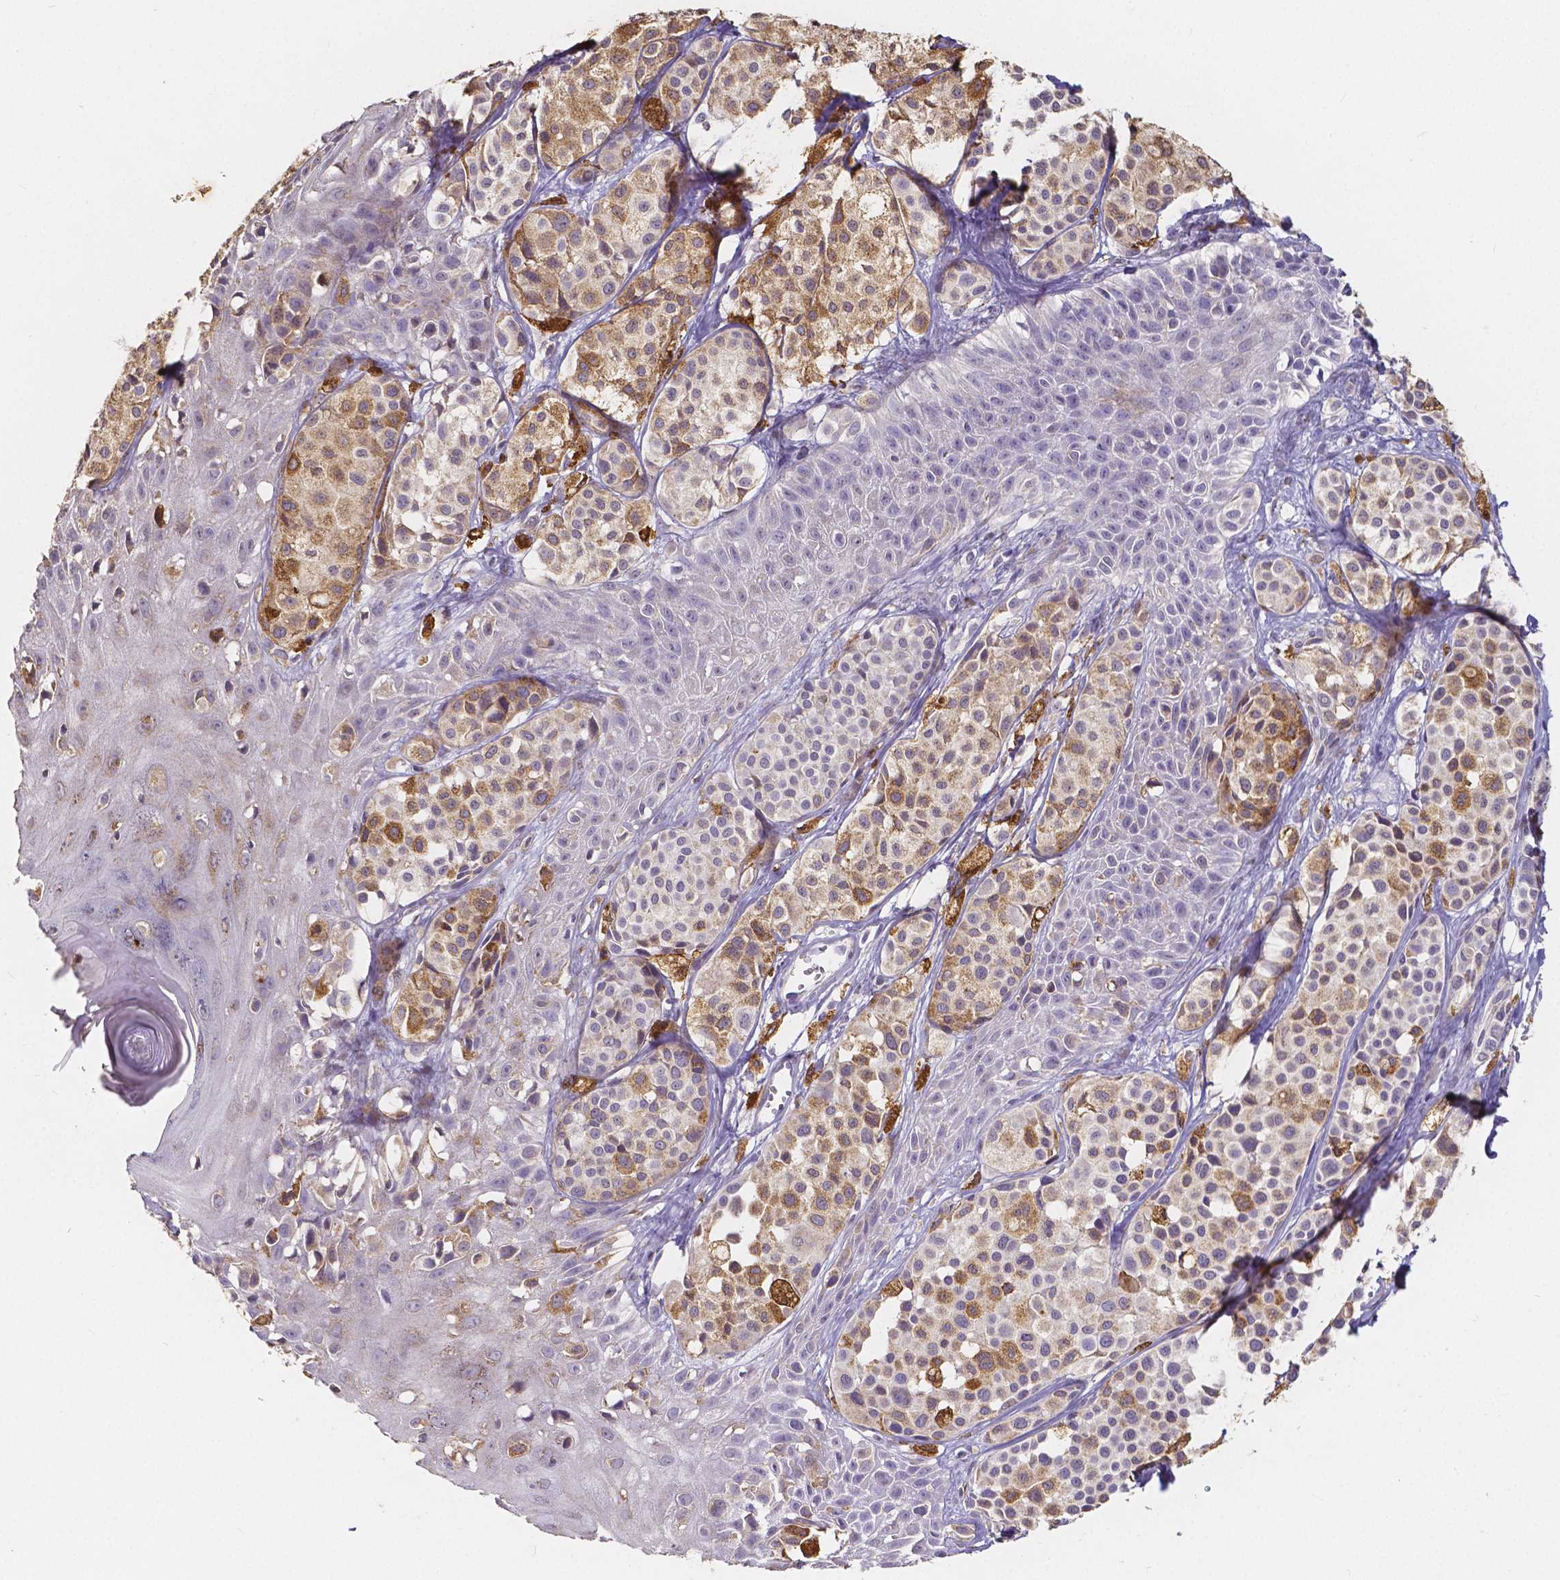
{"staining": {"intensity": "weak", "quantity": "<25%", "location": "cytoplasmic/membranous"}, "tissue": "melanoma", "cell_type": "Tumor cells", "image_type": "cancer", "snomed": [{"axis": "morphology", "description": "Malignant melanoma, NOS"}, {"axis": "topography", "description": "Skin"}], "caption": "Immunohistochemistry (IHC) of malignant melanoma displays no positivity in tumor cells. The staining is performed using DAB brown chromogen with nuclei counter-stained in using hematoxylin.", "gene": "ACP5", "patient": {"sex": "male", "age": 77}}